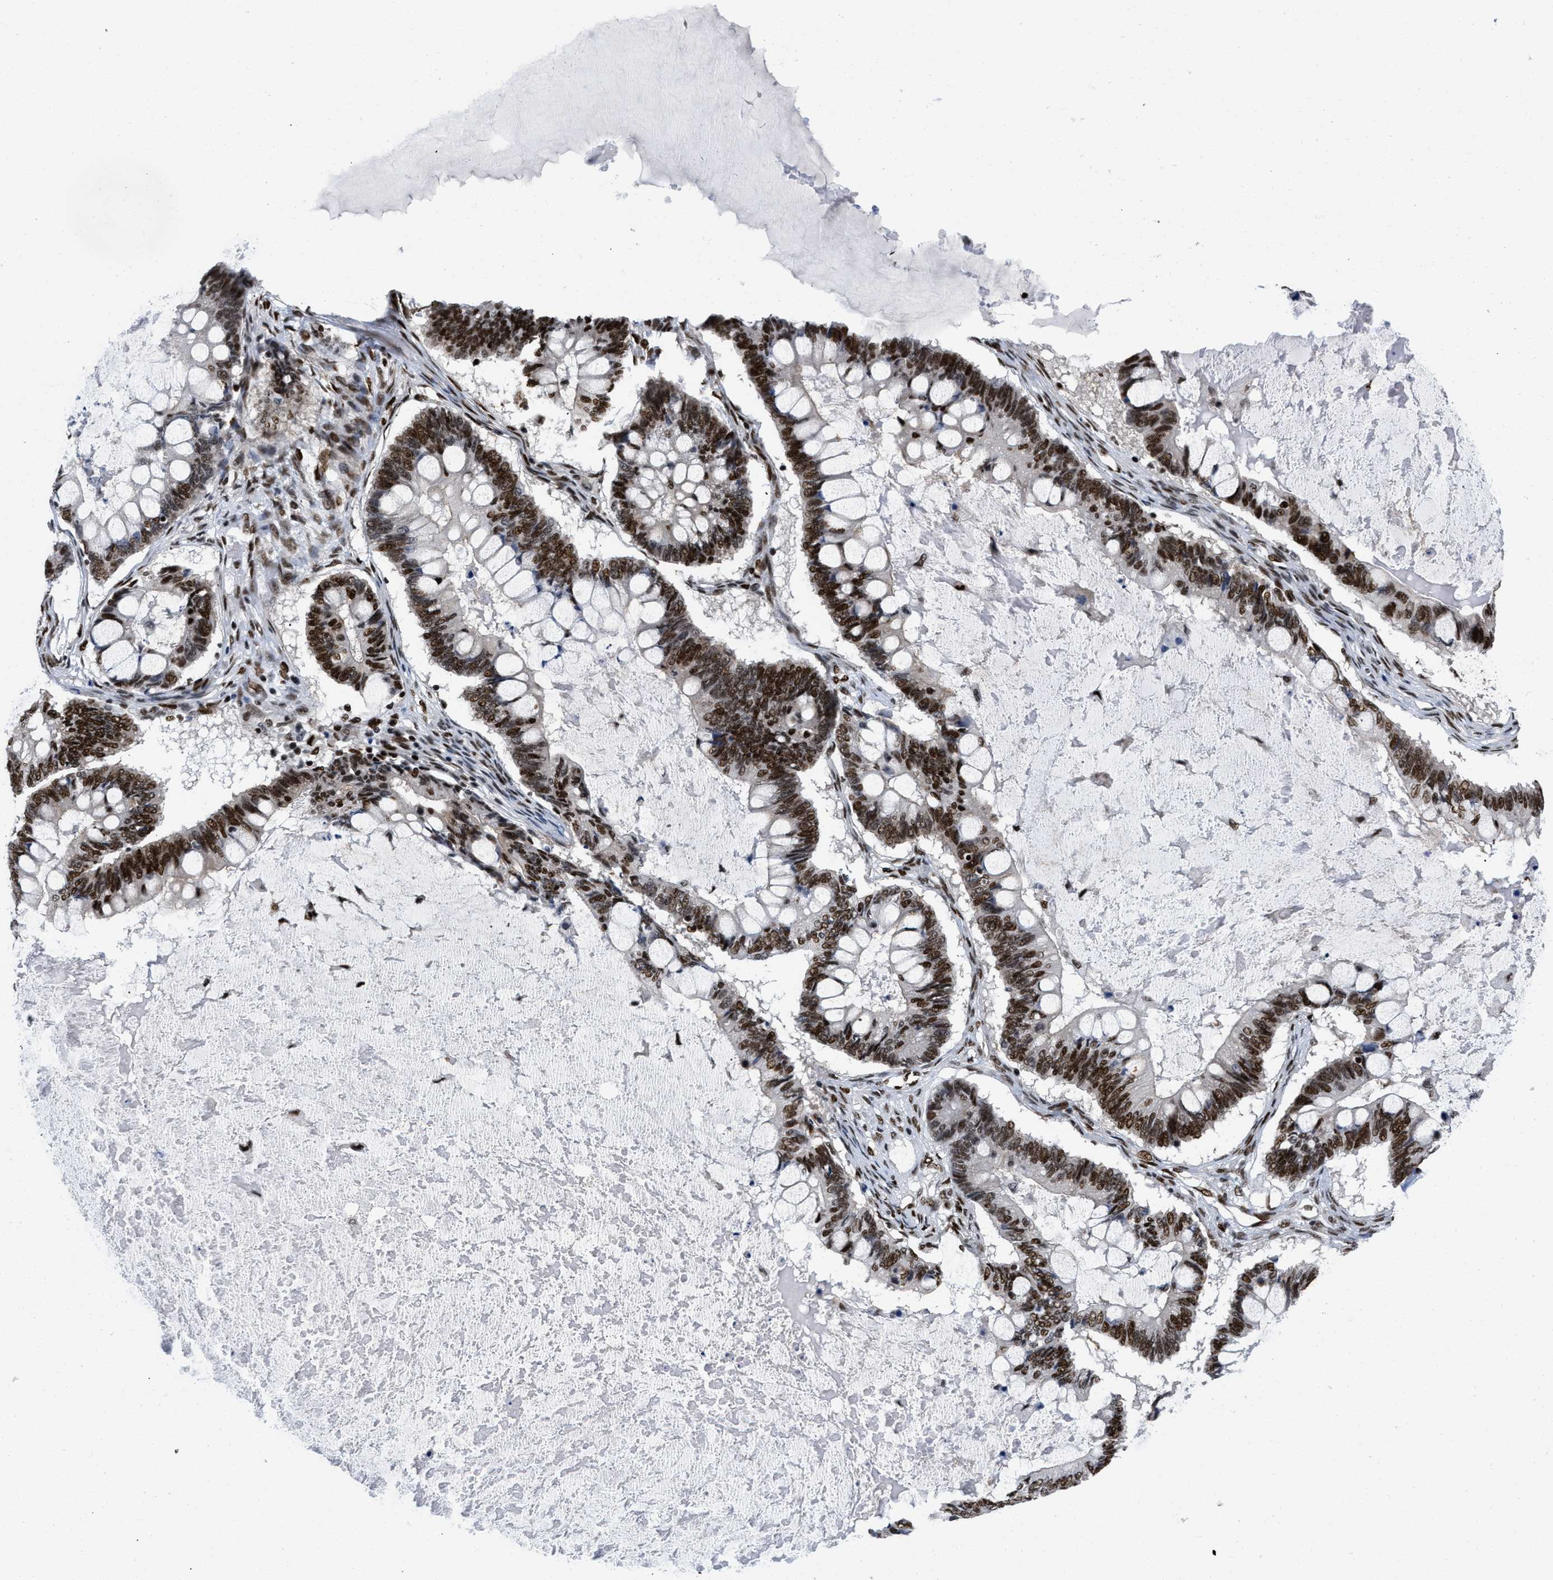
{"staining": {"intensity": "strong", "quantity": "25%-75%", "location": "nuclear"}, "tissue": "ovarian cancer", "cell_type": "Tumor cells", "image_type": "cancer", "snomed": [{"axis": "morphology", "description": "Cystadenocarcinoma, mucinous, NOS"}, {"axis": "topography", "description": "Ovary"}], "caption": "Ovarian cancer (mucinous cystadenocarcinoma) tissue exhibits strong nuclear expression in approximately 25%-75% of tumor cells, visualized by immunohistochemistry.", "gene": "CREB1", "patient": {"sex": "female", "age": 61}}